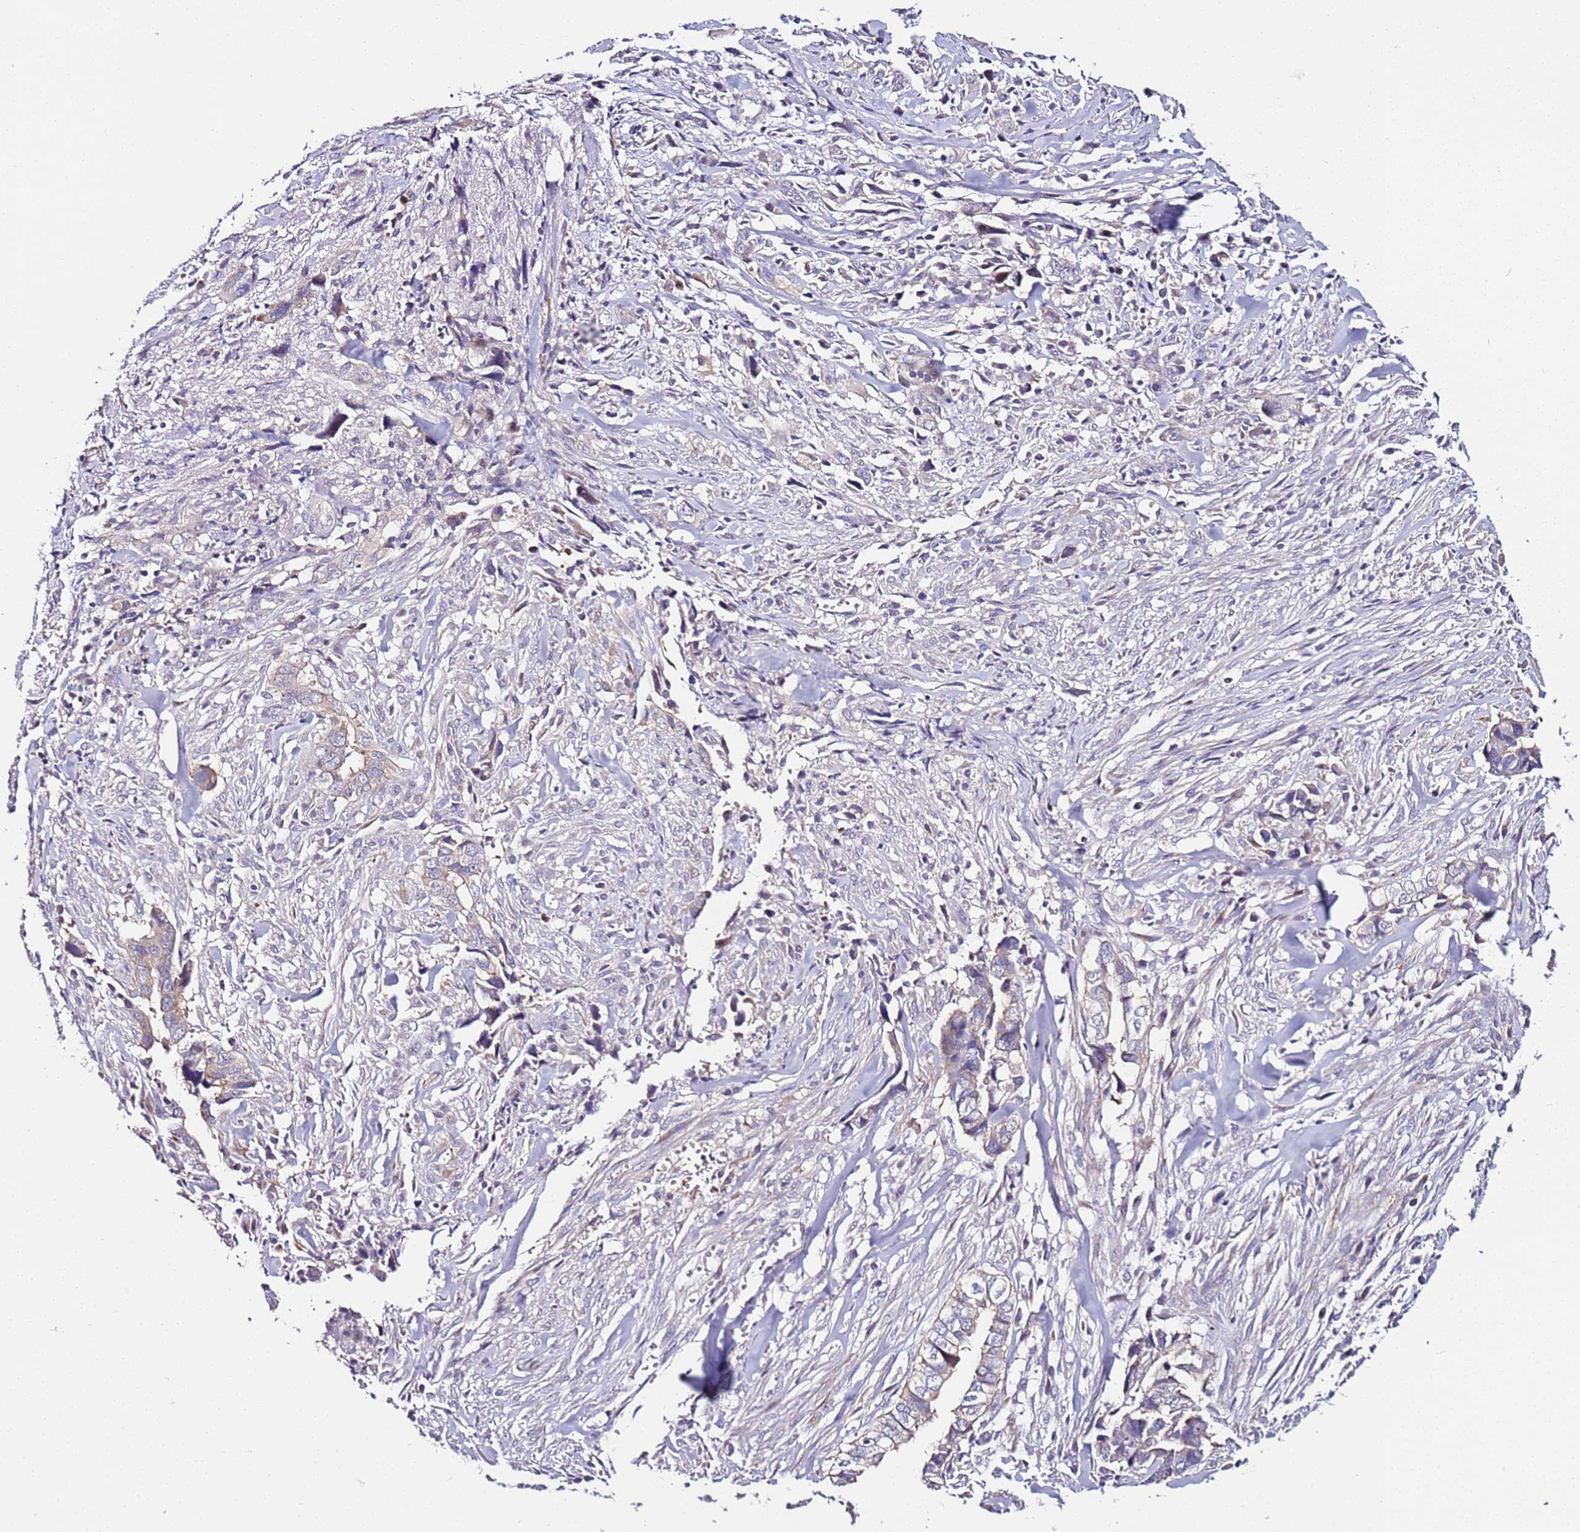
{"staining": {"intensity": "weak", "quantity": "<25%", "location": "cytoplasmic/membranous"}, "tissue": "liver cancer", "cell_type": "Tumor cells", "image_type": "cancer", "snomed": [{"axis": "morphology", "description": "Cholangiocarcinoma"}, {"axis": "topography", "description": "Liver"}], "caption": "A photomicrograph of liver cholangiocarcinoma stained for a protein displays no brown staining in tumor cells.", "gene": "SRRM5", "patient": {"sex": "female", "age": 79}}